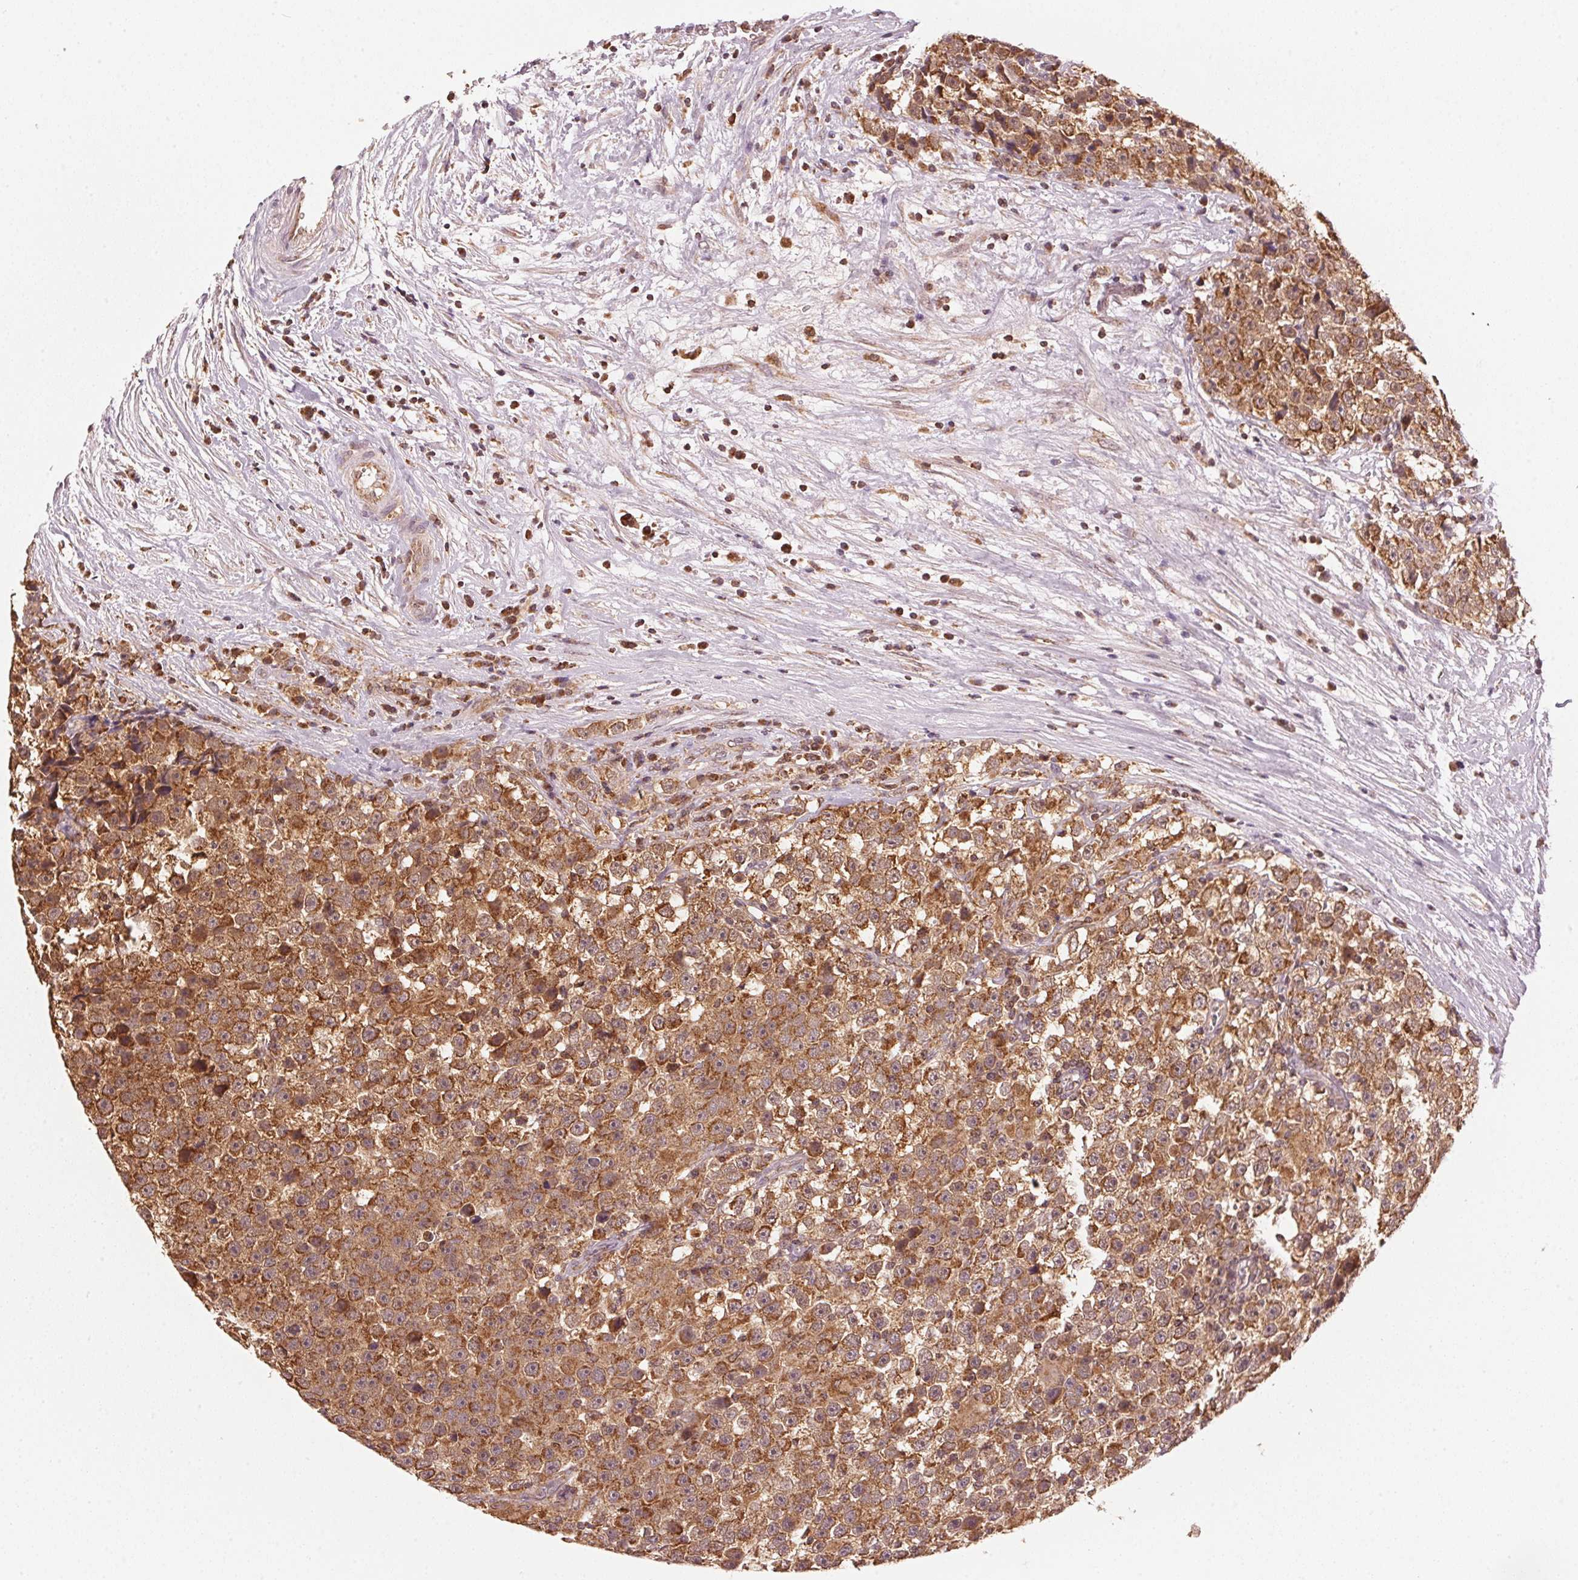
{"staining": {"intensity": "moderate", "quantity": ">75%", "location": "cytoplasmic/membranous"}, "tissue": "testis cancer", "cell_type": "Tumor cells", "image_type": "cancer", "snomed": [{"axis": "morphology", "description": "Seminoma, NOS"}, {"axis": "topography", "description": "Testis"}], "caption": "Brown immunohistochemical staining in seminoma (testis) exhibits moderate cytoplasmic/membranous positivity in about >75% of tumor cells. The staining was performed using DAB to visualize the protein expression in brown, while the nuclei were stained in blue with hematoxylin (Magnification: 20x).", "gene": "ARHGAP6", "patient": {"sex": "male", "age": 31}}